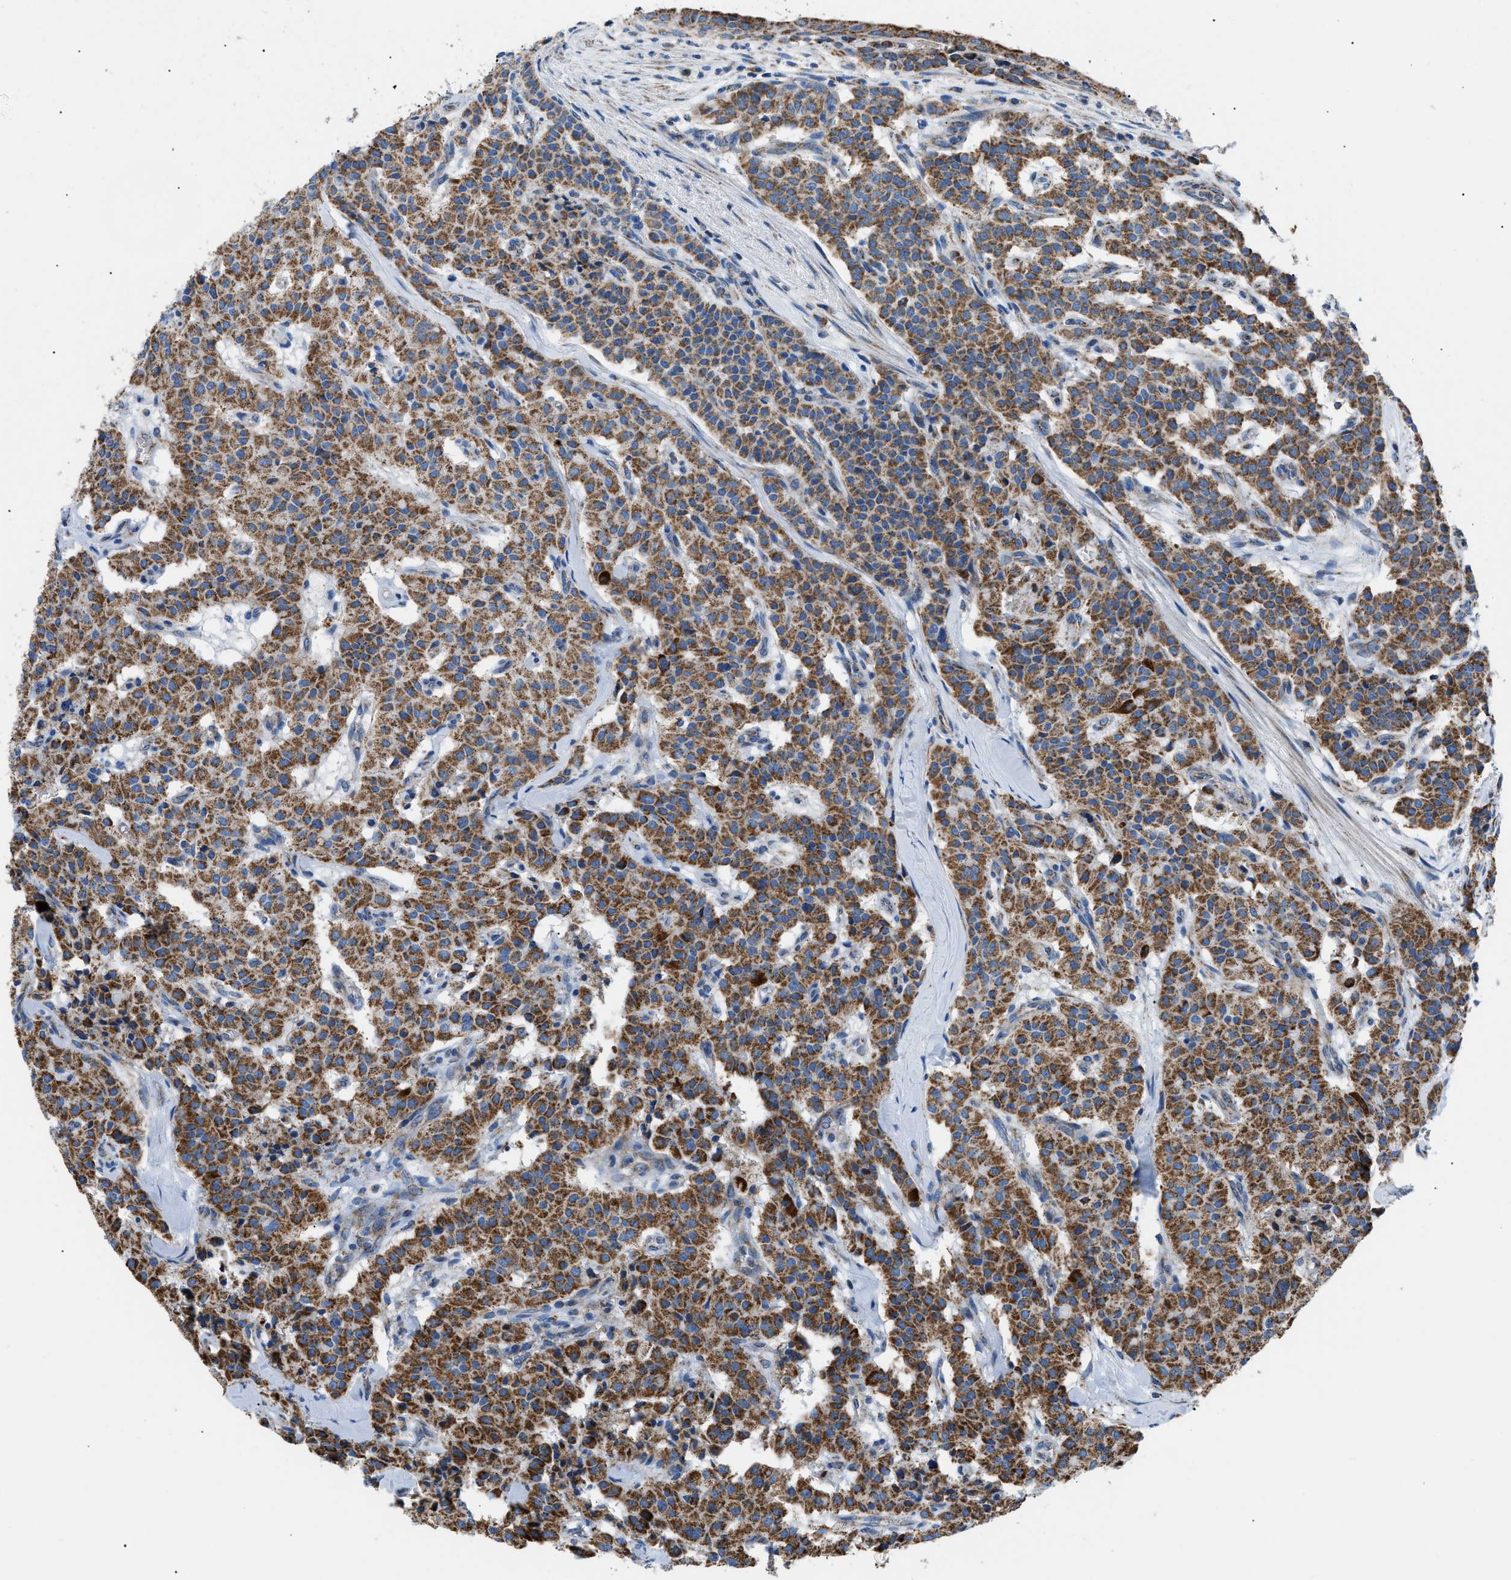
{"staining": {"intensity": "strong", "quantity": ">75%", "location": "cytoplasmic/membranous"}, "tissue": "carcinoid", "cell_type": "Tumor cells", "image_type": "cancer", "snomed": [{"axis": "morphology", "description": "Carcinoid, malignant, NOS"}, {"axis": "topography", "description": "Lung"}], "caption": "This is an image of IHC staining of carcinoid, which shows strong expression in the cytoplasmic/membranous of tumor cells.", "gene": "PHB2", "patient": {"sex": "male", "age": 30}}